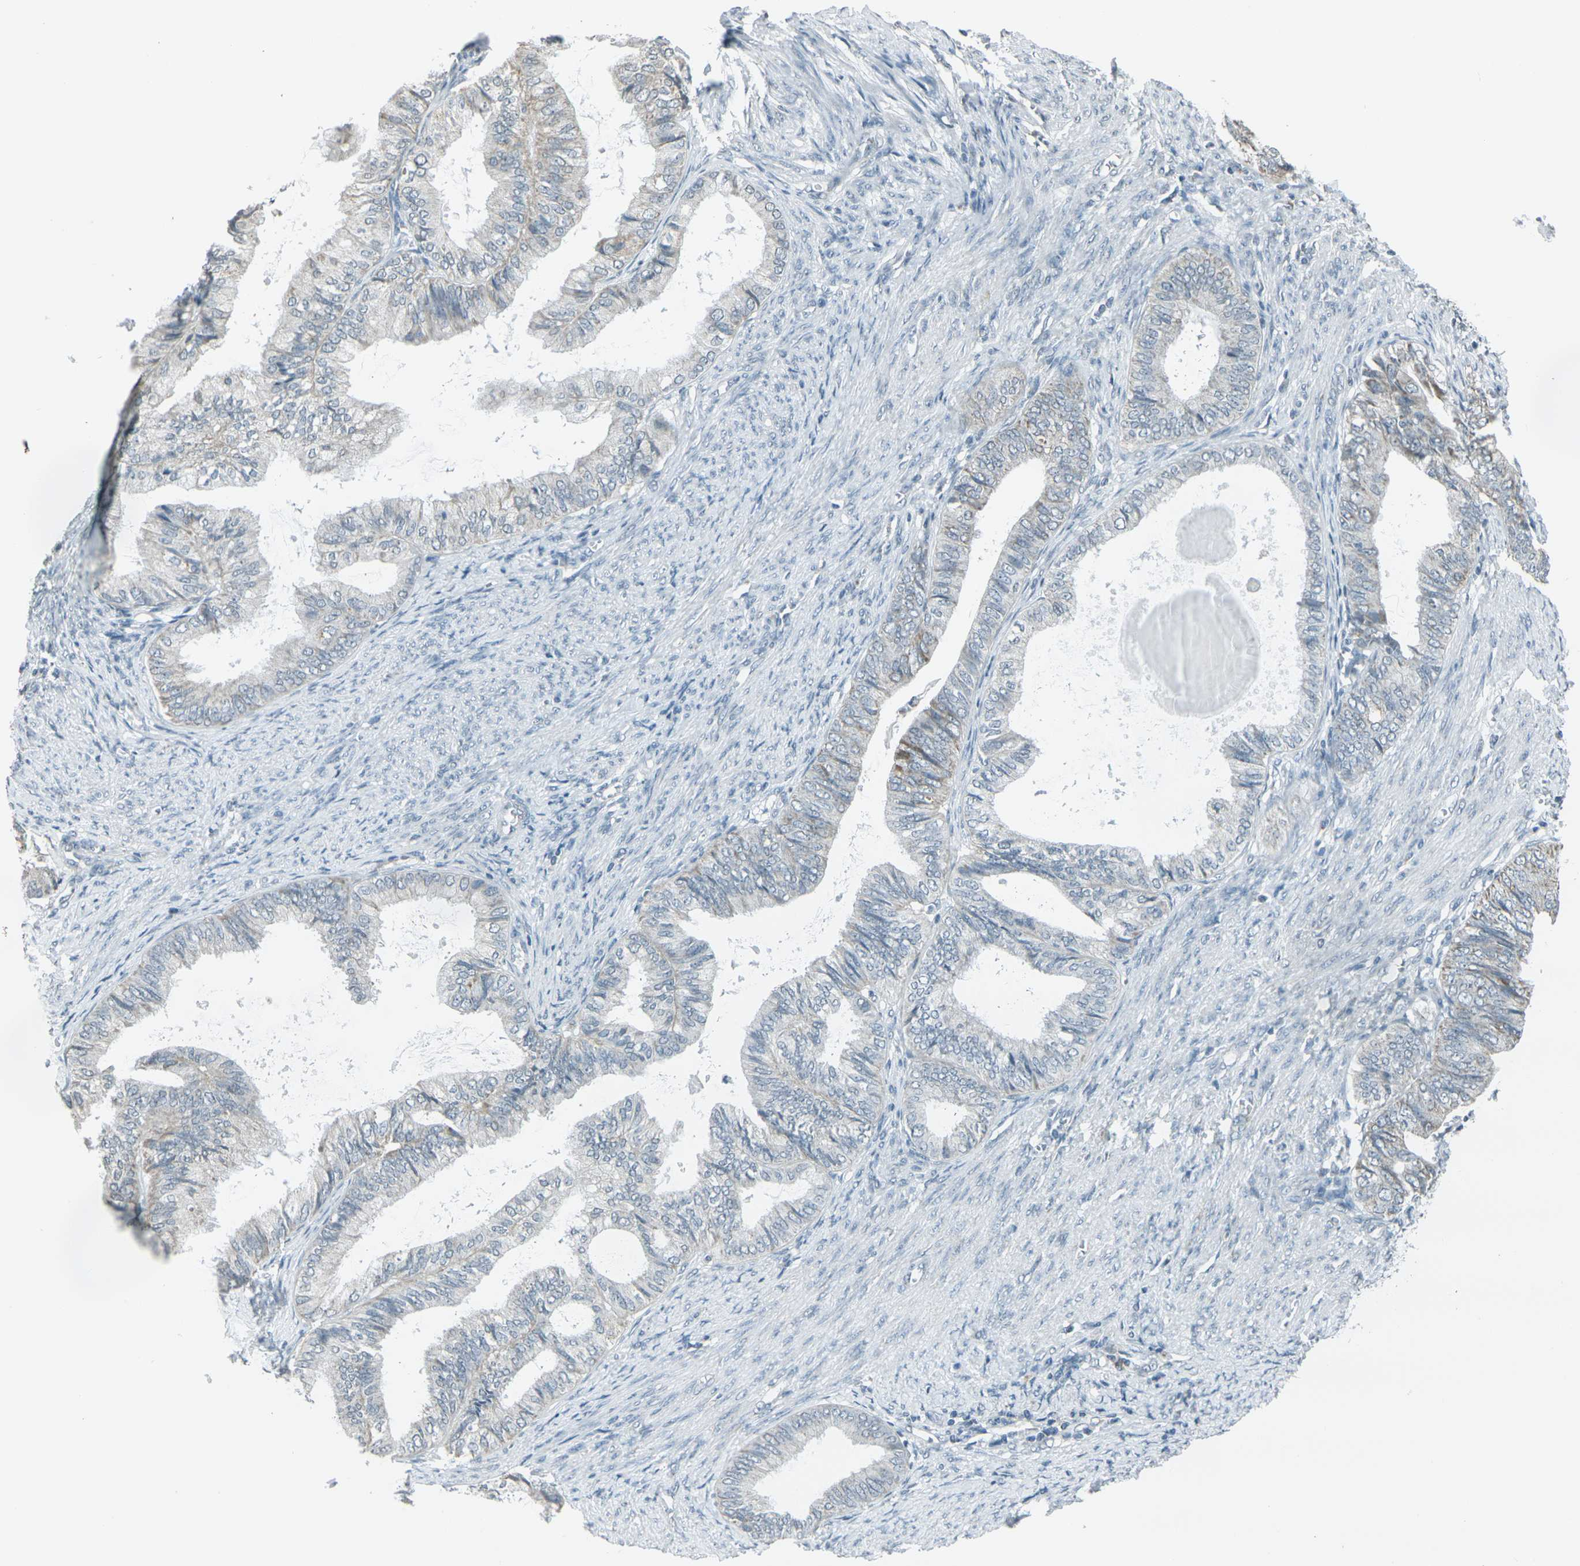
{"staining": {"intensity": "weak", "quantity": "<25%", "location": "cytoplasmic/membranous"}, "tissue": "endometrial cancer", "cell_type": "Tumor cells", "image_type": "cancer", "snomed": [{"axis": "morphology", "description": "Adenocarcinoma, NOS"}, {"axis": "topography", "description": "Endometrium"}], "caption": "The immunohistochemistry histopathology image has no significant expression in tumor cells of endometrial adenocarcinoma tissue.", "gene": "H2BC1", "patient": {"sex": "female", "age": 86}}